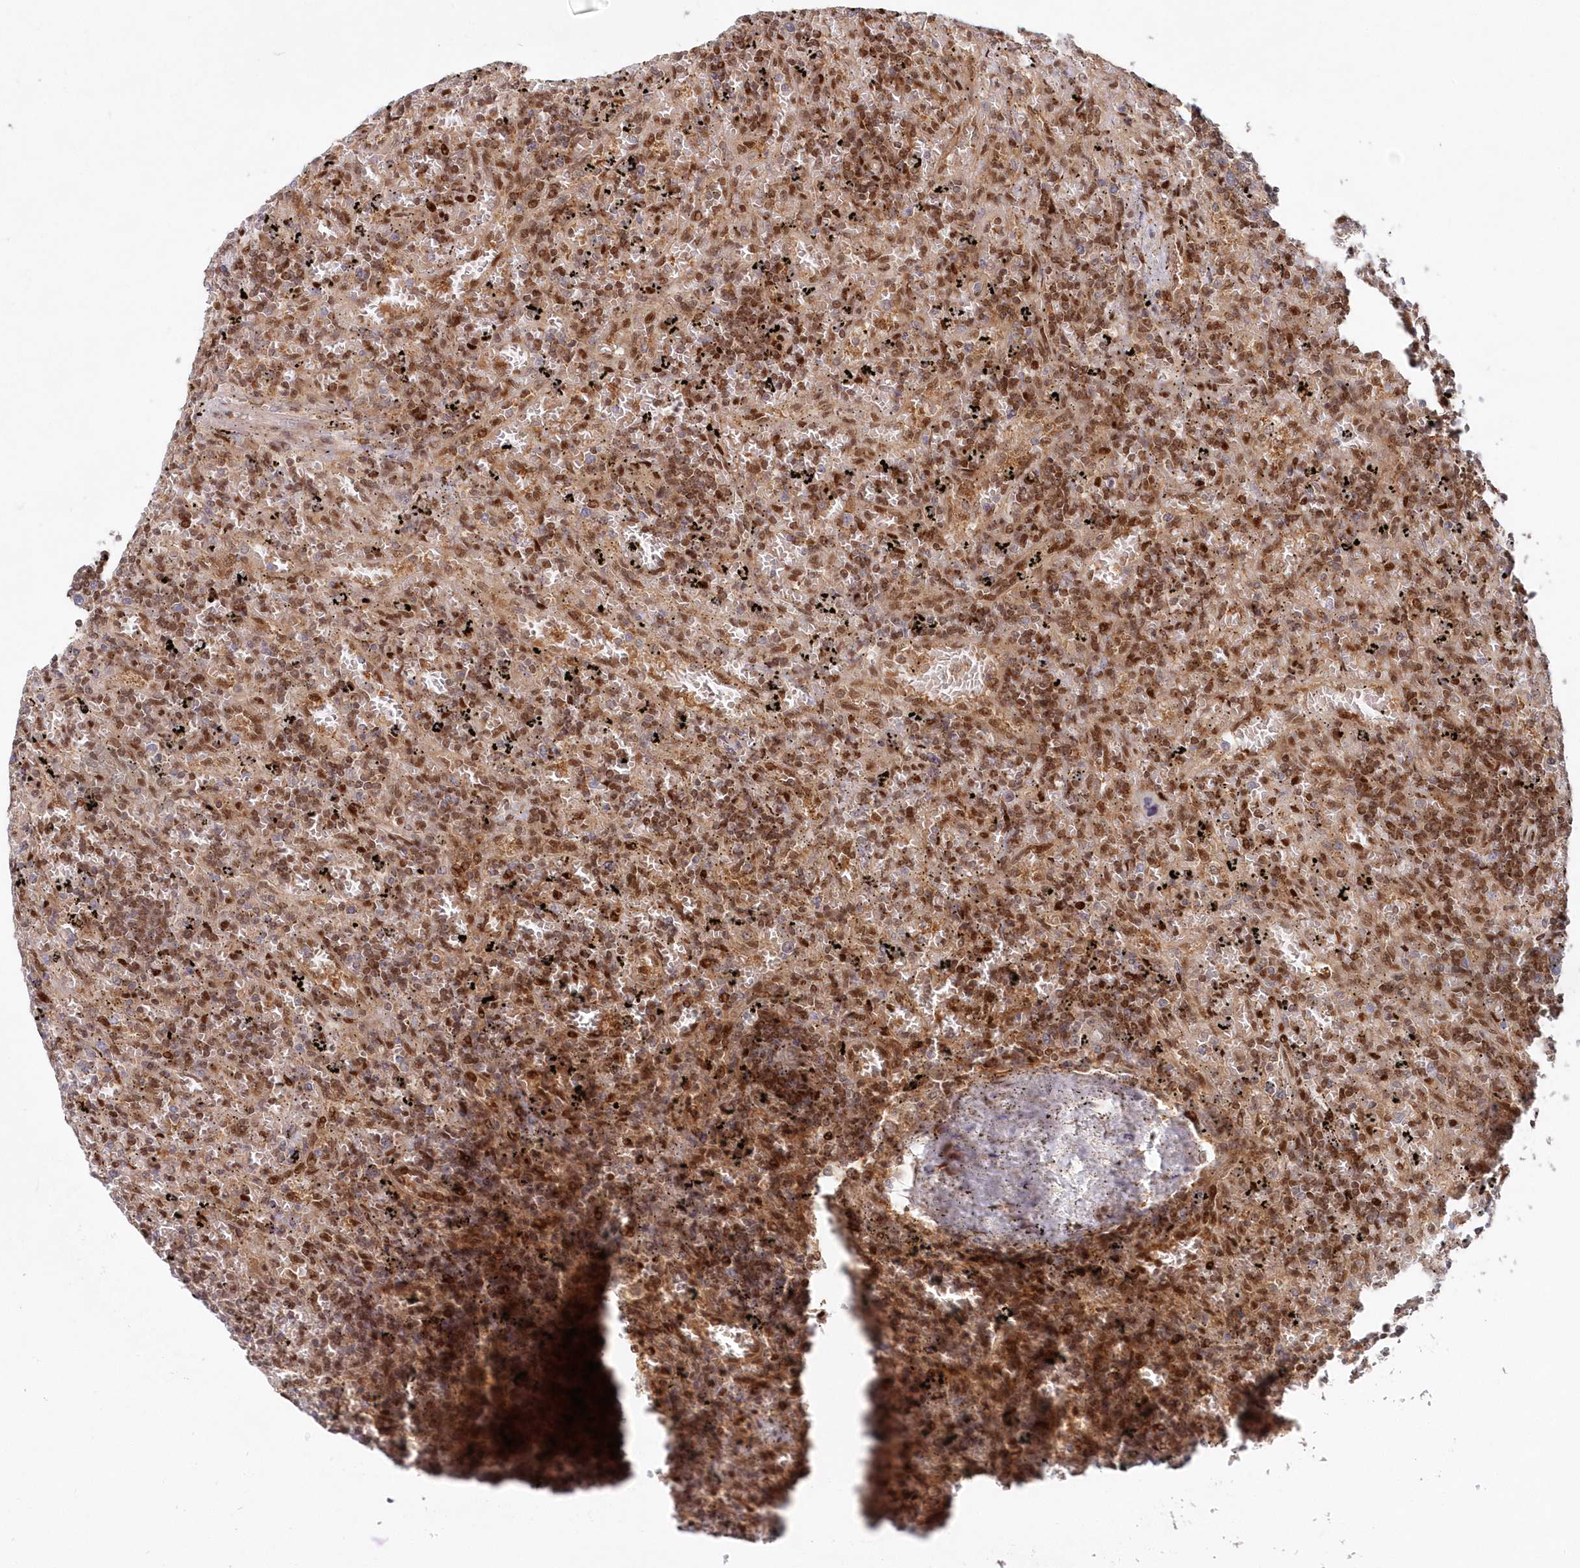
{"staining": {"intensity": "moderate", "quantity": ">75%", "location": "cytoplasmic/membranous,nuclear"}, "tissue": "lymphoma", "cell_type": "Tumor cells", "image_type": "cancer", "snomed": [{"axis": "morphology", "description": "Malignant lymphoma, non-Hodgkin's type, Low grade"}, {"axis": "topography", "description": "Spleen"}], "caption": "Low-grade malignant lymphoma, non-Hodgkin's type tissue shows moderate cytoplasmic/membranous and nuclear expression in approximately >75% of tumor cells", "gene": "ABHD14B", "patient": {"sex": "male", "age": 76}}